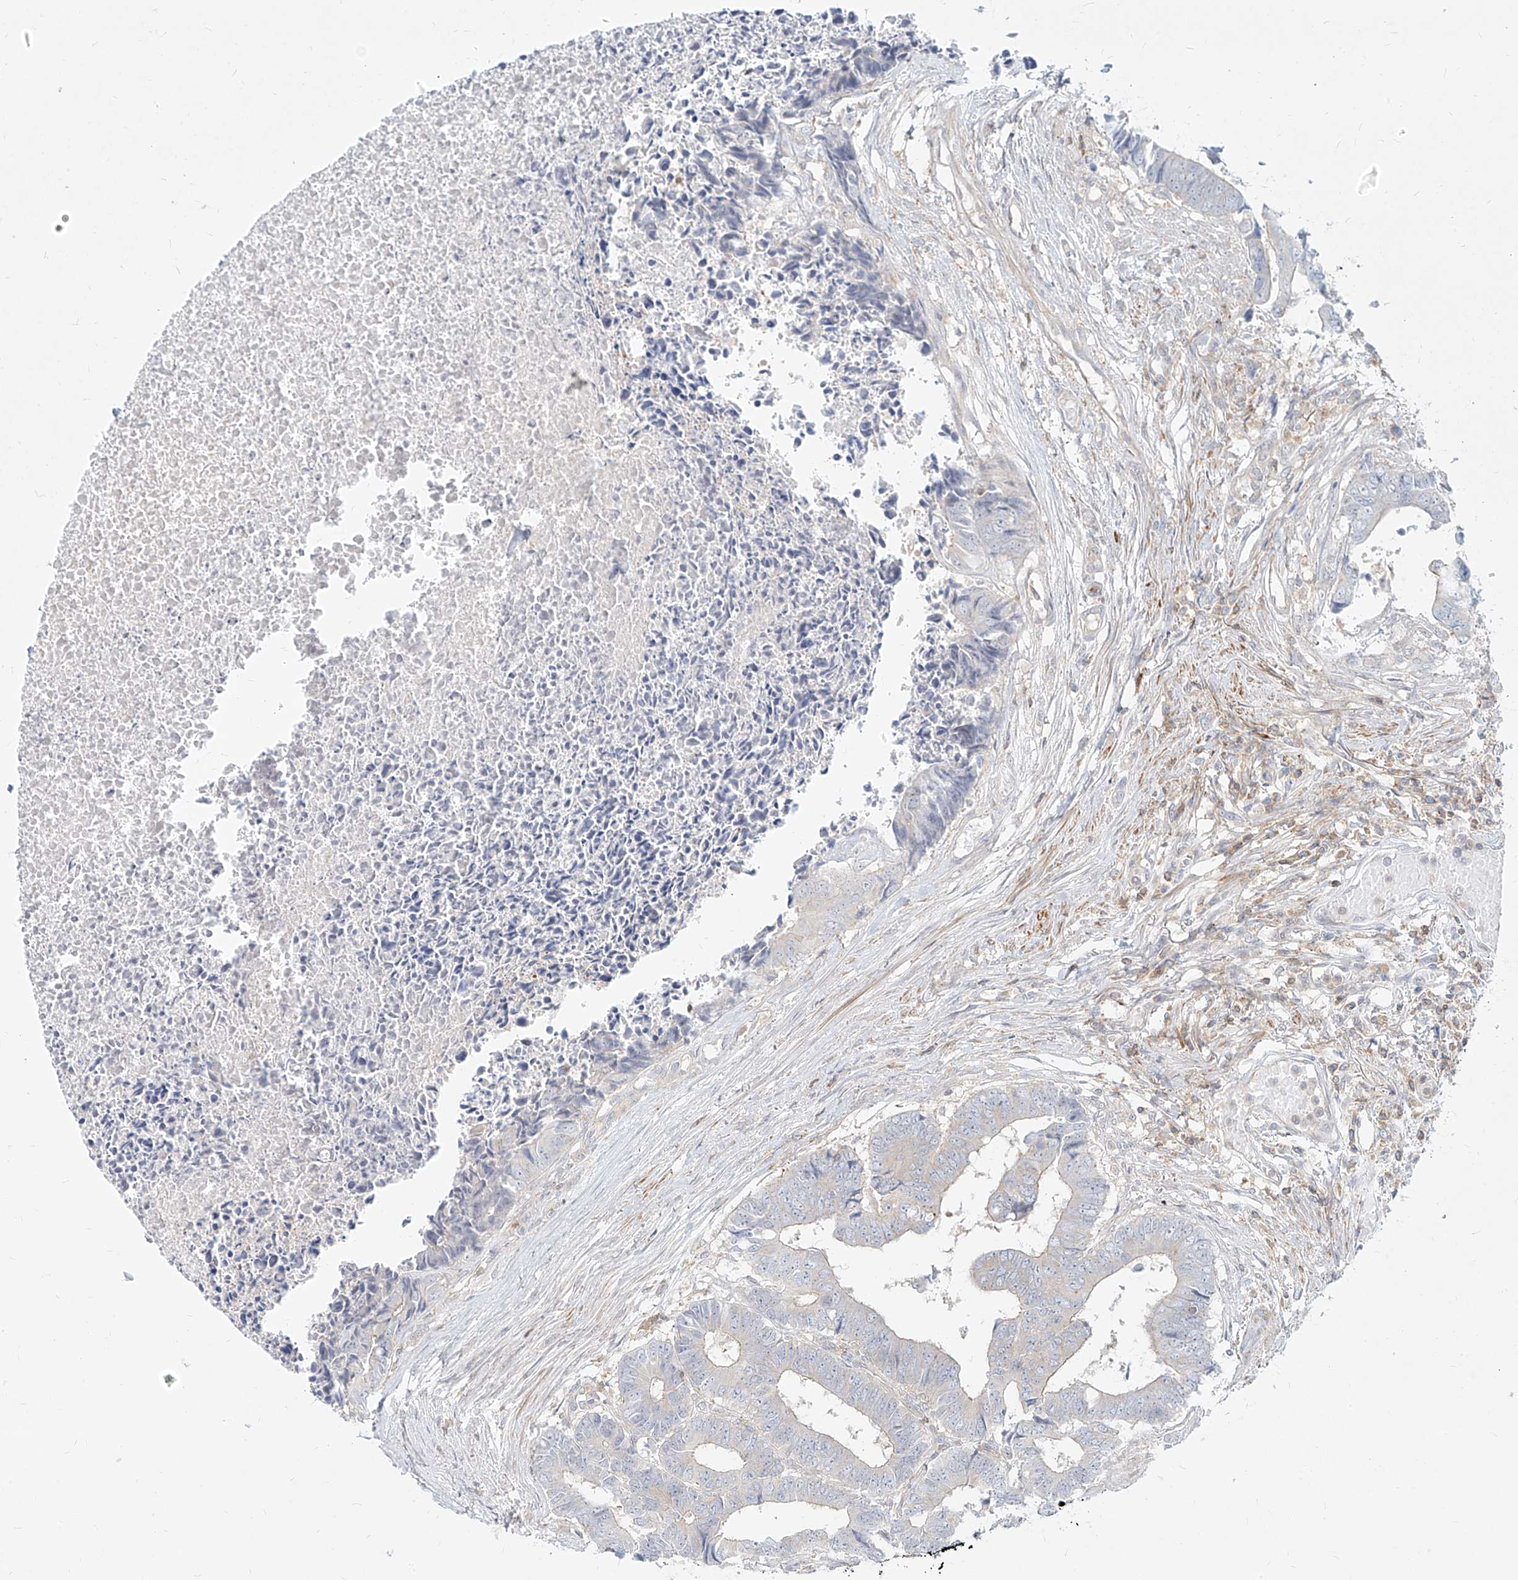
{"staining": {"intensity": "negative", "quantity": "none", "location": "none"}, "tissue": "colorectal cancer", "cell_type": "Tumor cells", "image_type": "cancer", "snomed": [{"axis": "morphology", "description": "Adenocarcinoma, NOS"}, {"axis": "topography", "description": "Rectum"}], "caption": "Immunohistochemistry (IHC) of colorectal adenocarcinoma reveals no expression in tumor cells.", "gene": "SLC2A12", "patient": {"sex": "male", "age": 84}}